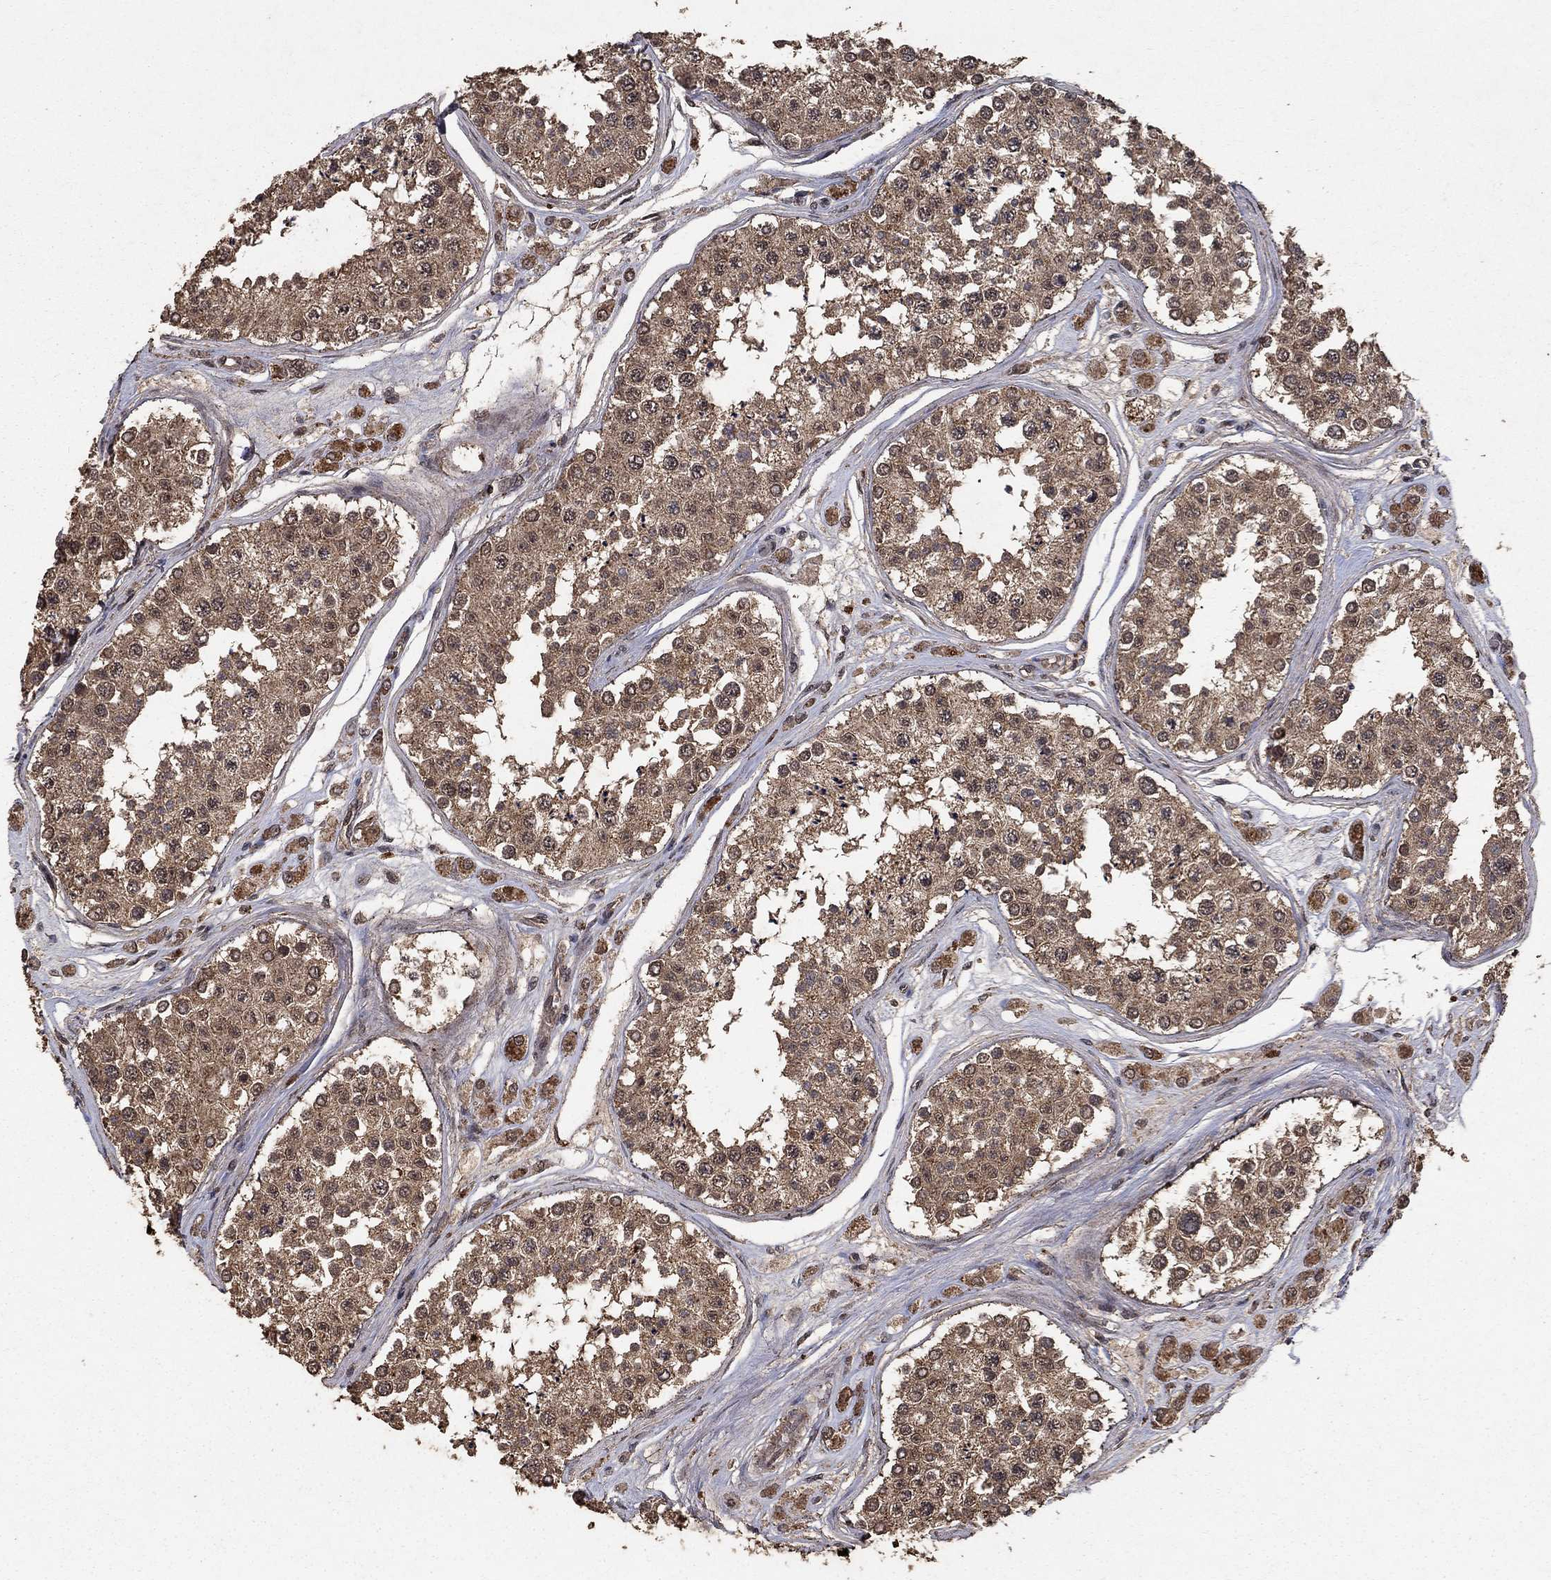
{"staining": {"intensity": "moderate", "quantity": ">75%", "location": "cytoplasmic/membranous"}, "tissue": "testis", "cell_type": "Cells in seminiferous ducts", "image_type": "normal", "snomed": [{"axis": "morphology", "description": "Normal tissue, NOS"}, {"axis": "topography", "description": "Testis"}], "caption": "IHC staining of benign testis, which shows medium levels of moderate cytoplasmic/membranous staining in approximately >75% of cells in seminiferous ducts indicating moderate cytoplasmic/membranous protein expression. The staining was performed using DAB (brown) for protein detection and nuclei were counterstained in hematoxylin (blue).", "gene": "PRDM1", "patient": {"sex": "male", "age": 25}}